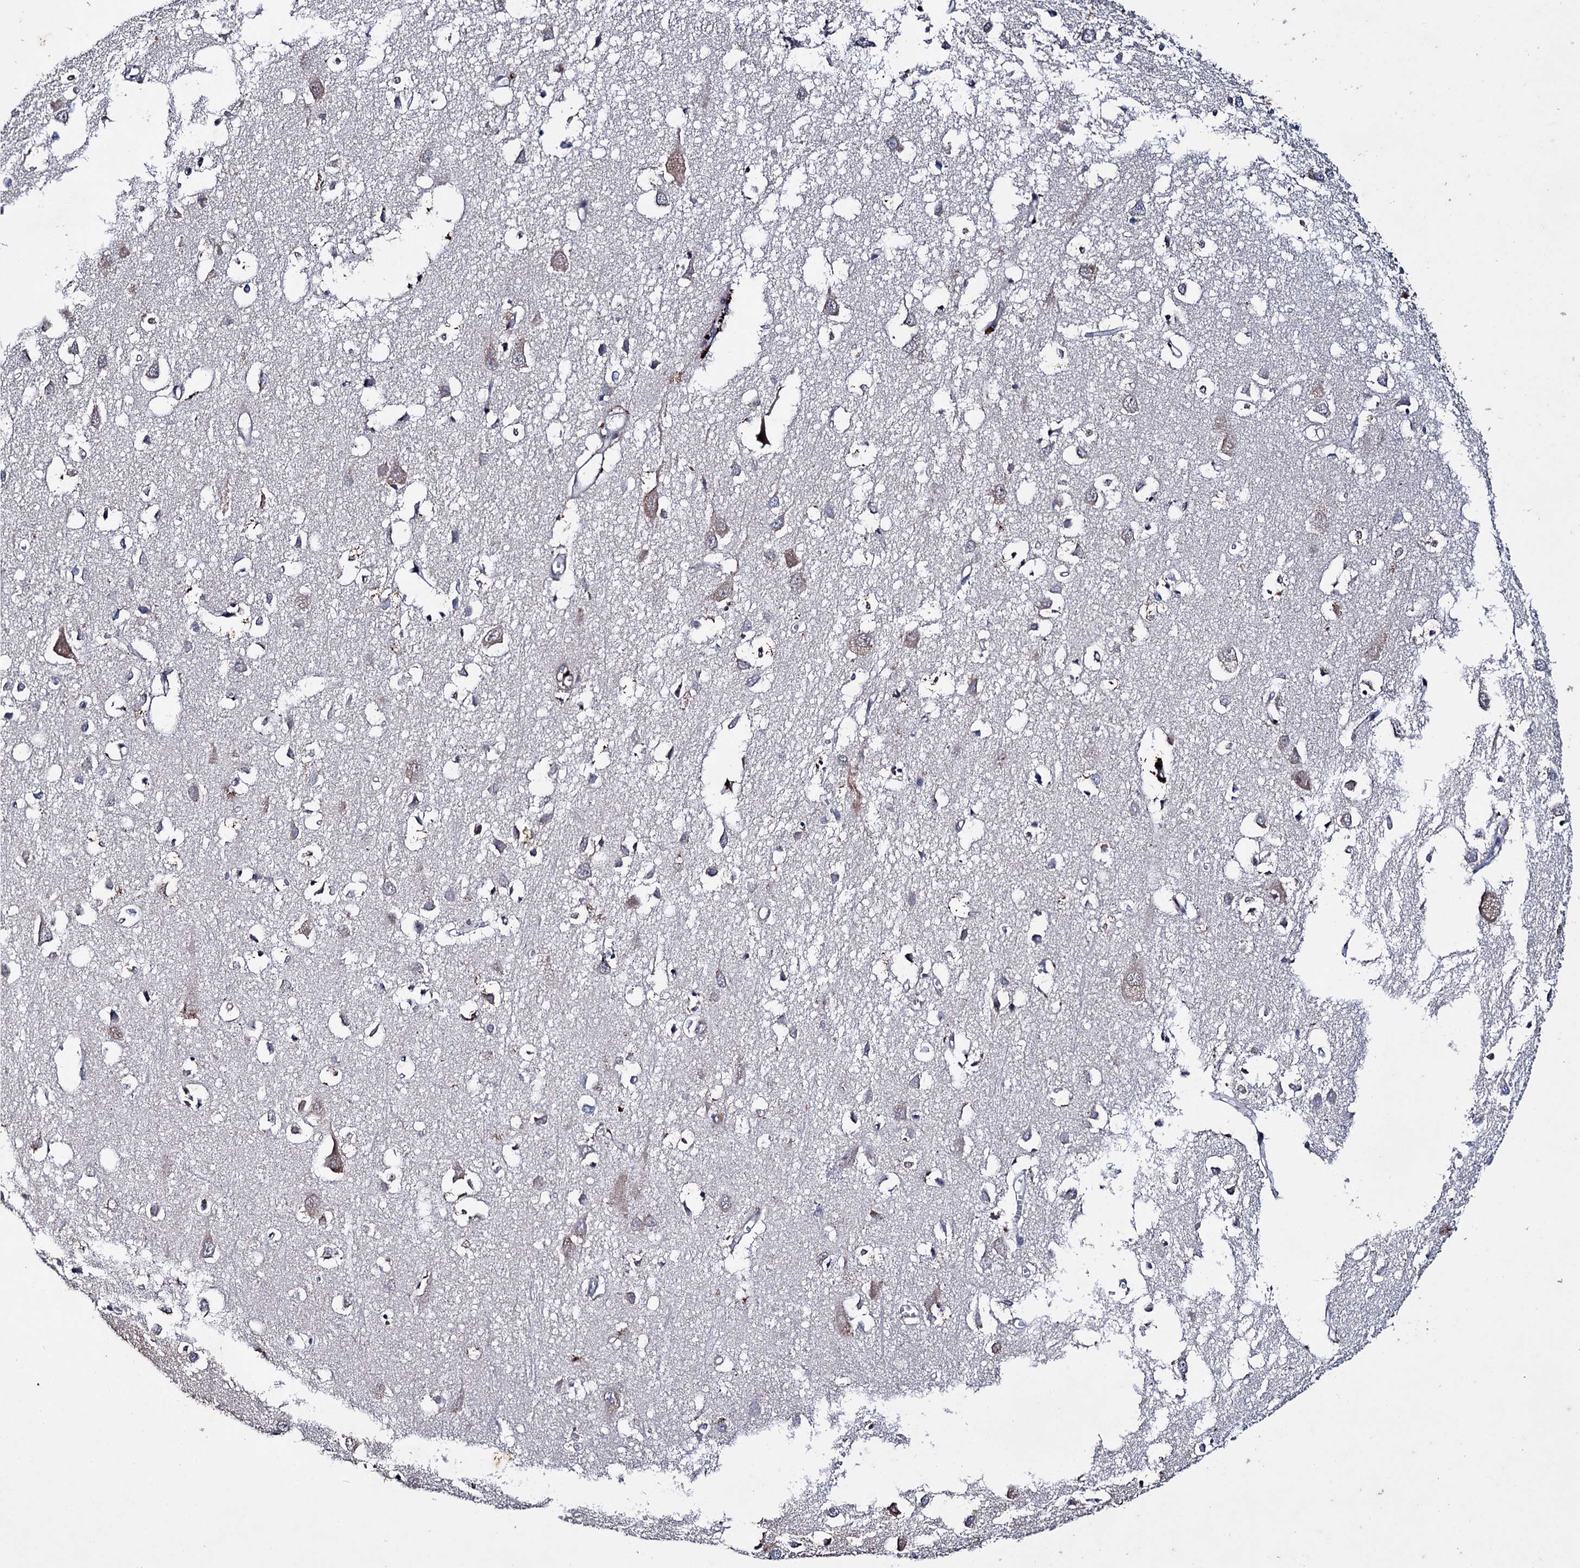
{"staining": {"intensity": "negative", "quantity": "none", "location": "none"}, "tissue": "cerebral cortex", "cell_type": "Endothelial cells", "image_type": "normal", "snomed": [{"axis": "morphology", "description": "Normal tissue, NOS"}, {"axis": "topography", "description": "Cerebral cortex"}], "caption": "Immunohistochemical staining of normal cerebral cortex demonstrates no significant expression in endothelial cells. (Stains: DAB (3,3'-diaminobenzidine) IHC with hematoxylin counter stain, Microscopy: brightfield microscopy at high magnification).", "gene": "CLPB", "patient": {"sex": "female", "age": 64}}